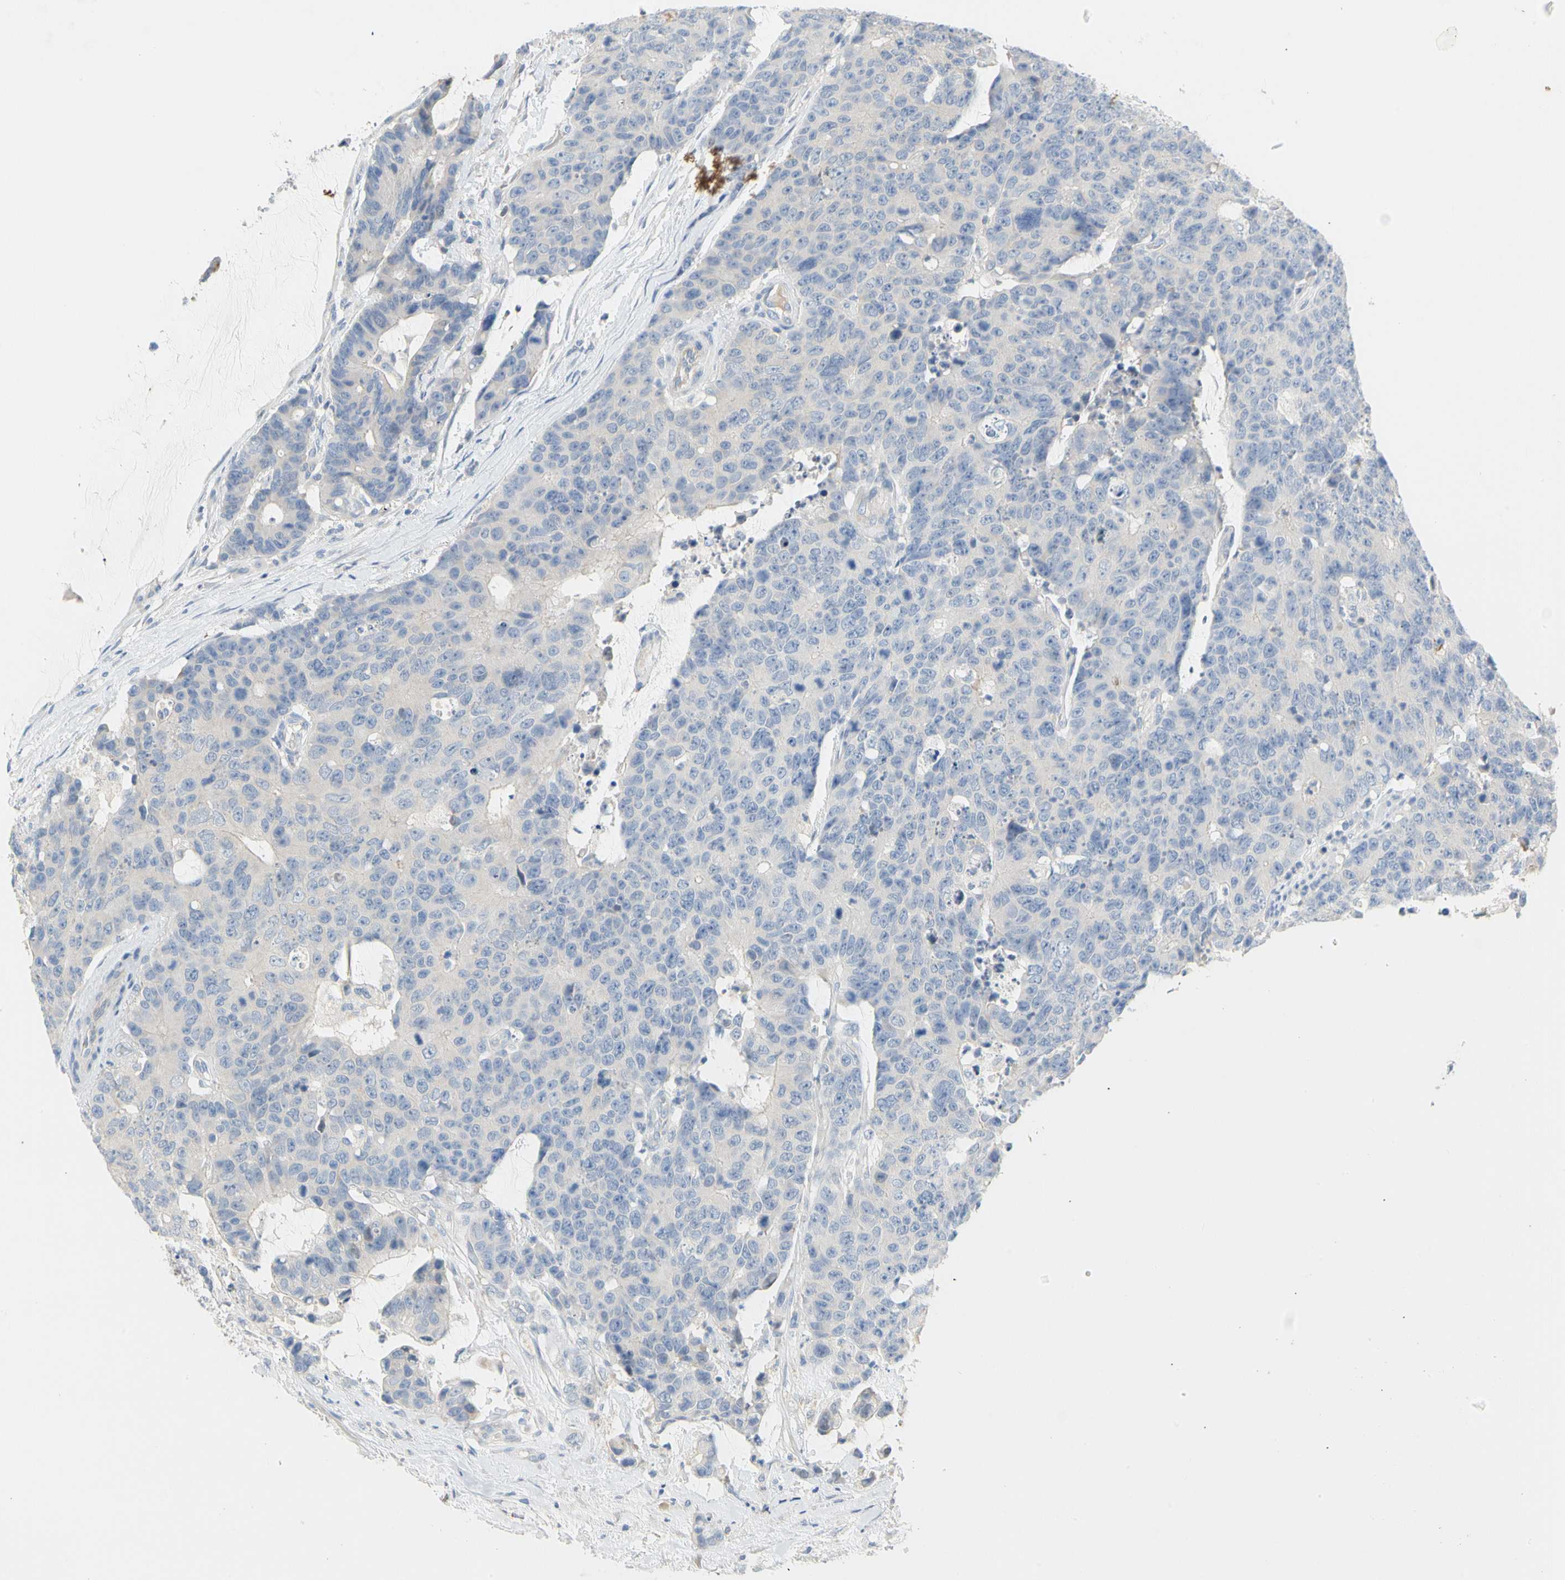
{"staining": {"intensity": "negative", "quantity": "none", "location": "none"}, "tissue": "colorectal cancer", "cell_type": "Tumor cells", "image_type": "cancer", "snomed": [{"axis": "morphology", "description": "Adenocarcinoma, NOS"}, {"axis": "topography", "description": "Colon"}], "caption": "This is an immunohistochemistry image of human colorectal cancer (adenocarcinoma). There is no expression in tumor cells.", "gene": "CCM2L", "patient": {"sex": "female", "age": 86}}